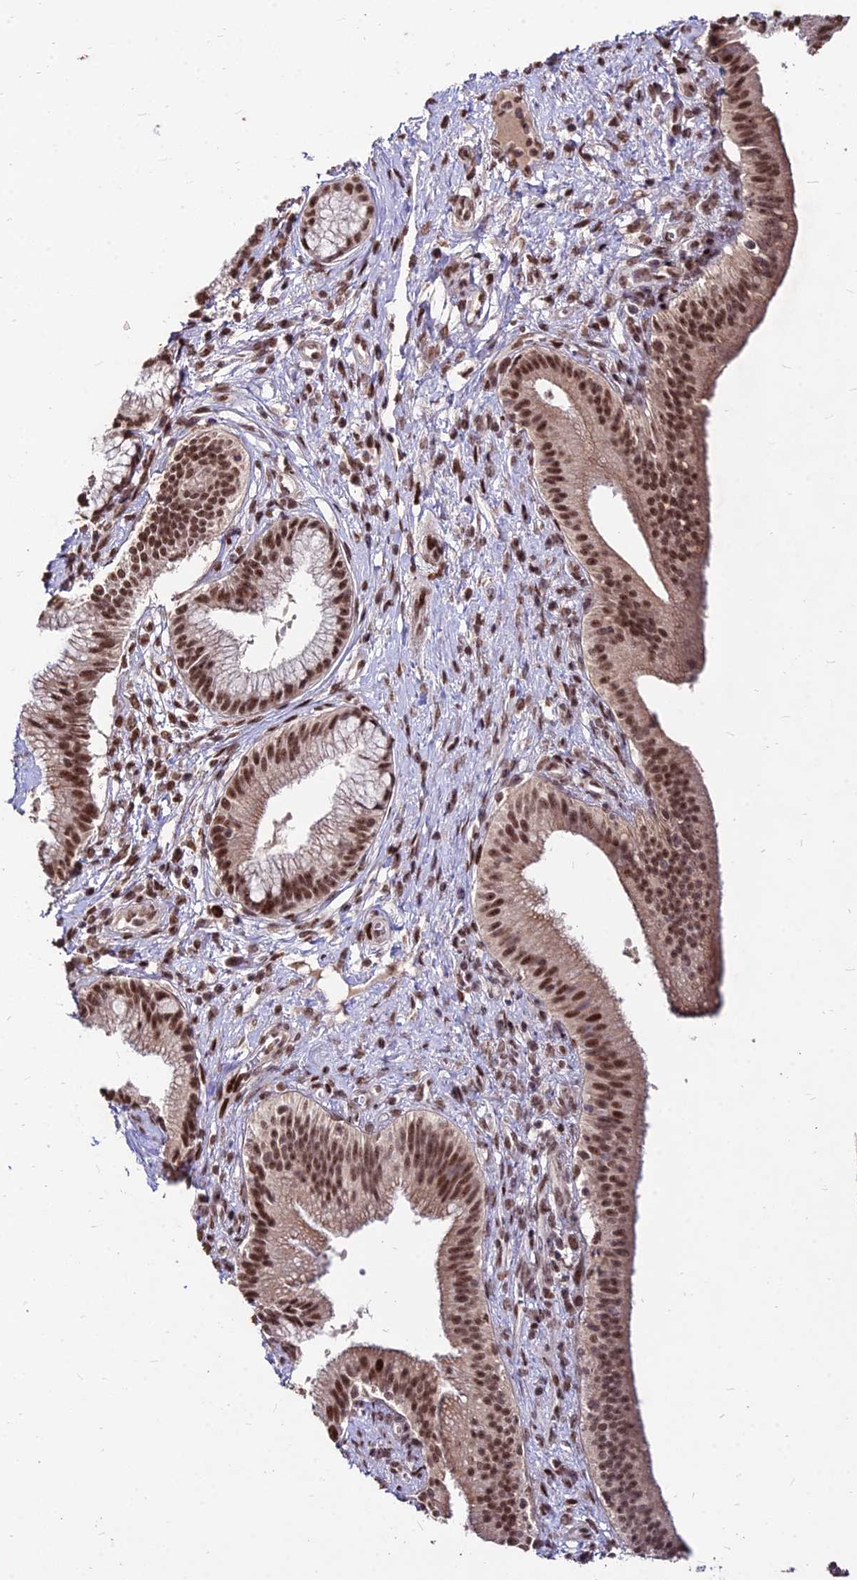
{"staining": {"intensity": "strong", "quantity": ">75%", "location": "nuclear"}, "tissue": "pancreatic cancer", "cell_type": "Tumor cells", "image_type": "cancer", "snomed": [{"axis": "morphology", "description": "Adenocarcinoma, NOS"}, {"axis": "topography", "description": "Pancreas"}], "caption": "IHC image of neoplastic tissue: human pancreatic cancer stained using IHC exhibits high levels of strong protein expression localized specifically in the nuclear of tumor cells, appearing as a nuclear brown color.", "gene": "ZBED4", "patient": {"sex": "male", "age": 72}}